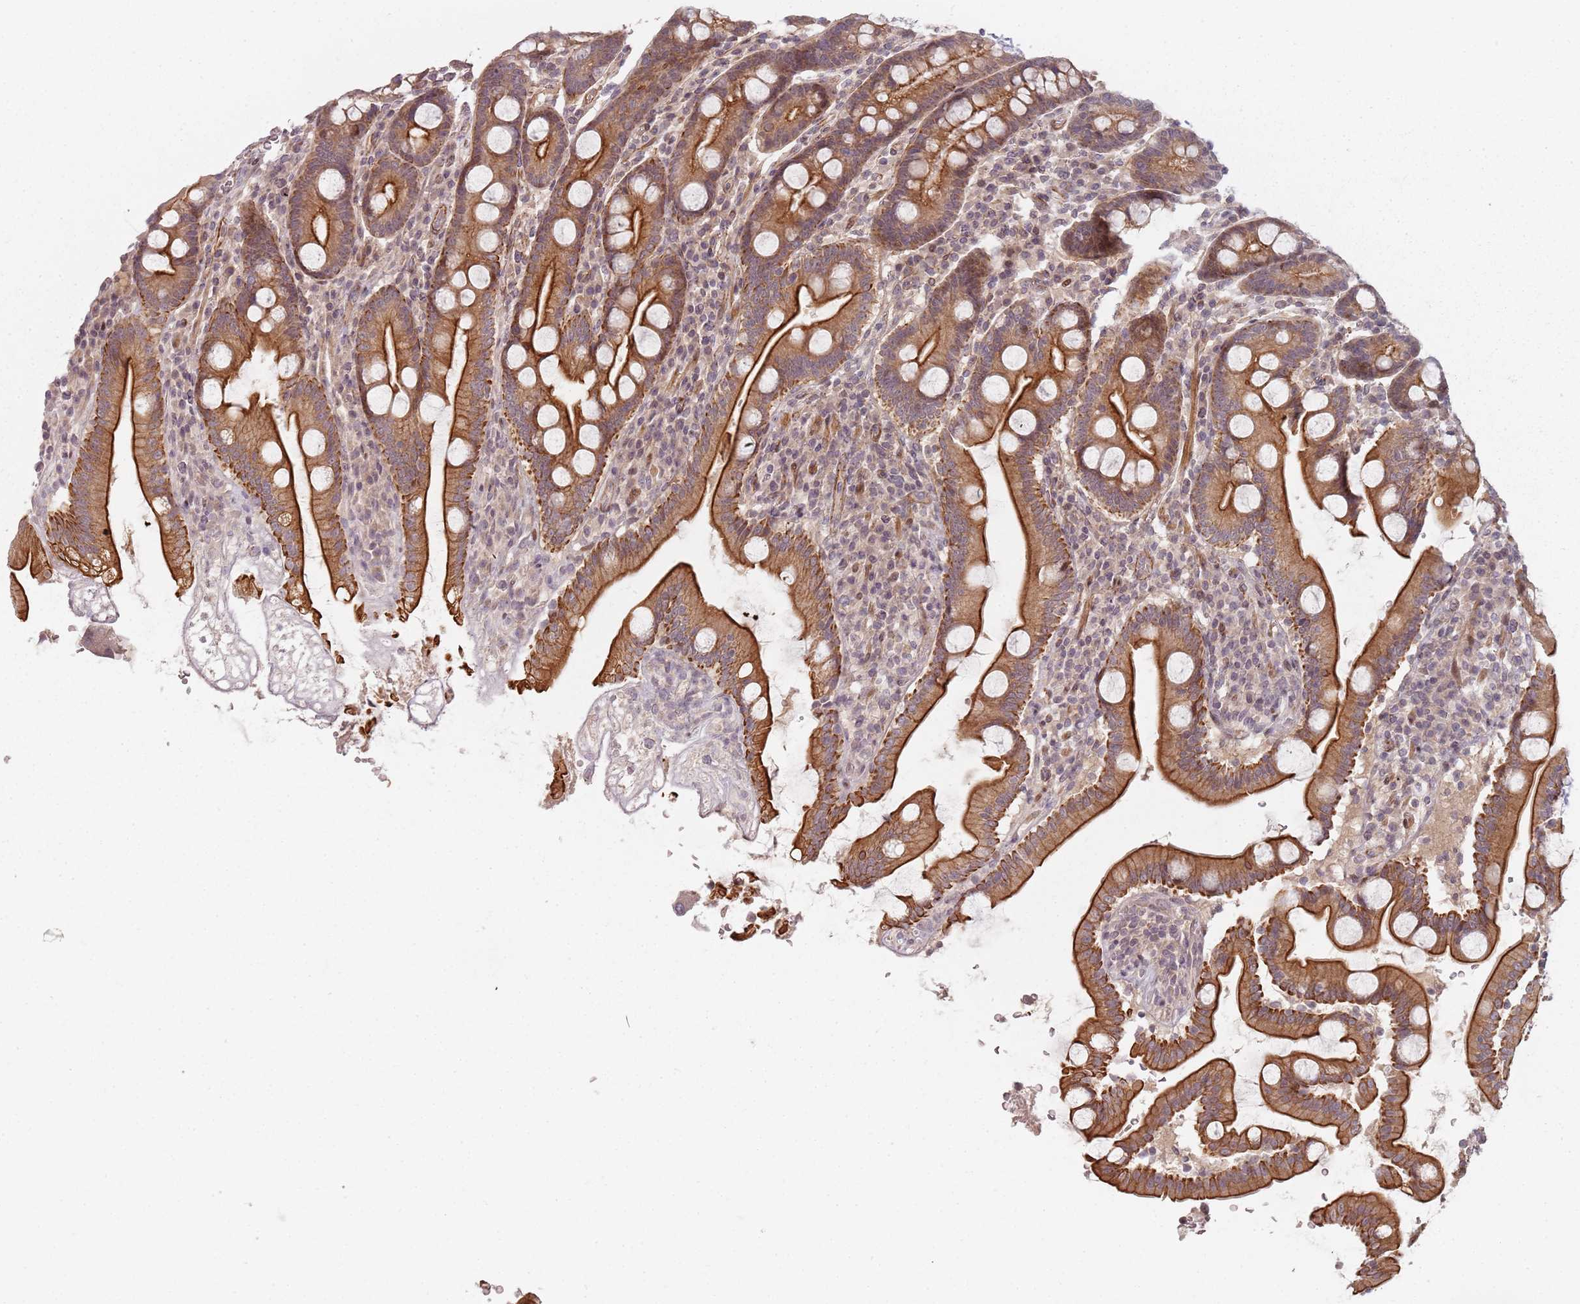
{"staining": {"intensity": "strong", "quantity": ">75%", "location": "cytoplasmic/membranous"}, "tissue": "duodenum", "cell_type": "Glandular cells", "image_type": "normal", "snomed": [{"axis": "morphology", "description": "Normal tissue, NOS"}, {"axis": "topography", "description": "Duodenum"}], "caption": "A brown stain labels strong cytoplasmic/membranous positivity of a protein in glandular cells of unremarkable human duodenum. (Brightfield microscopy of DAB IHC at high magnification).", "gene": "RPS6KA2", "patient": {"sex": "male", "age": 35}}